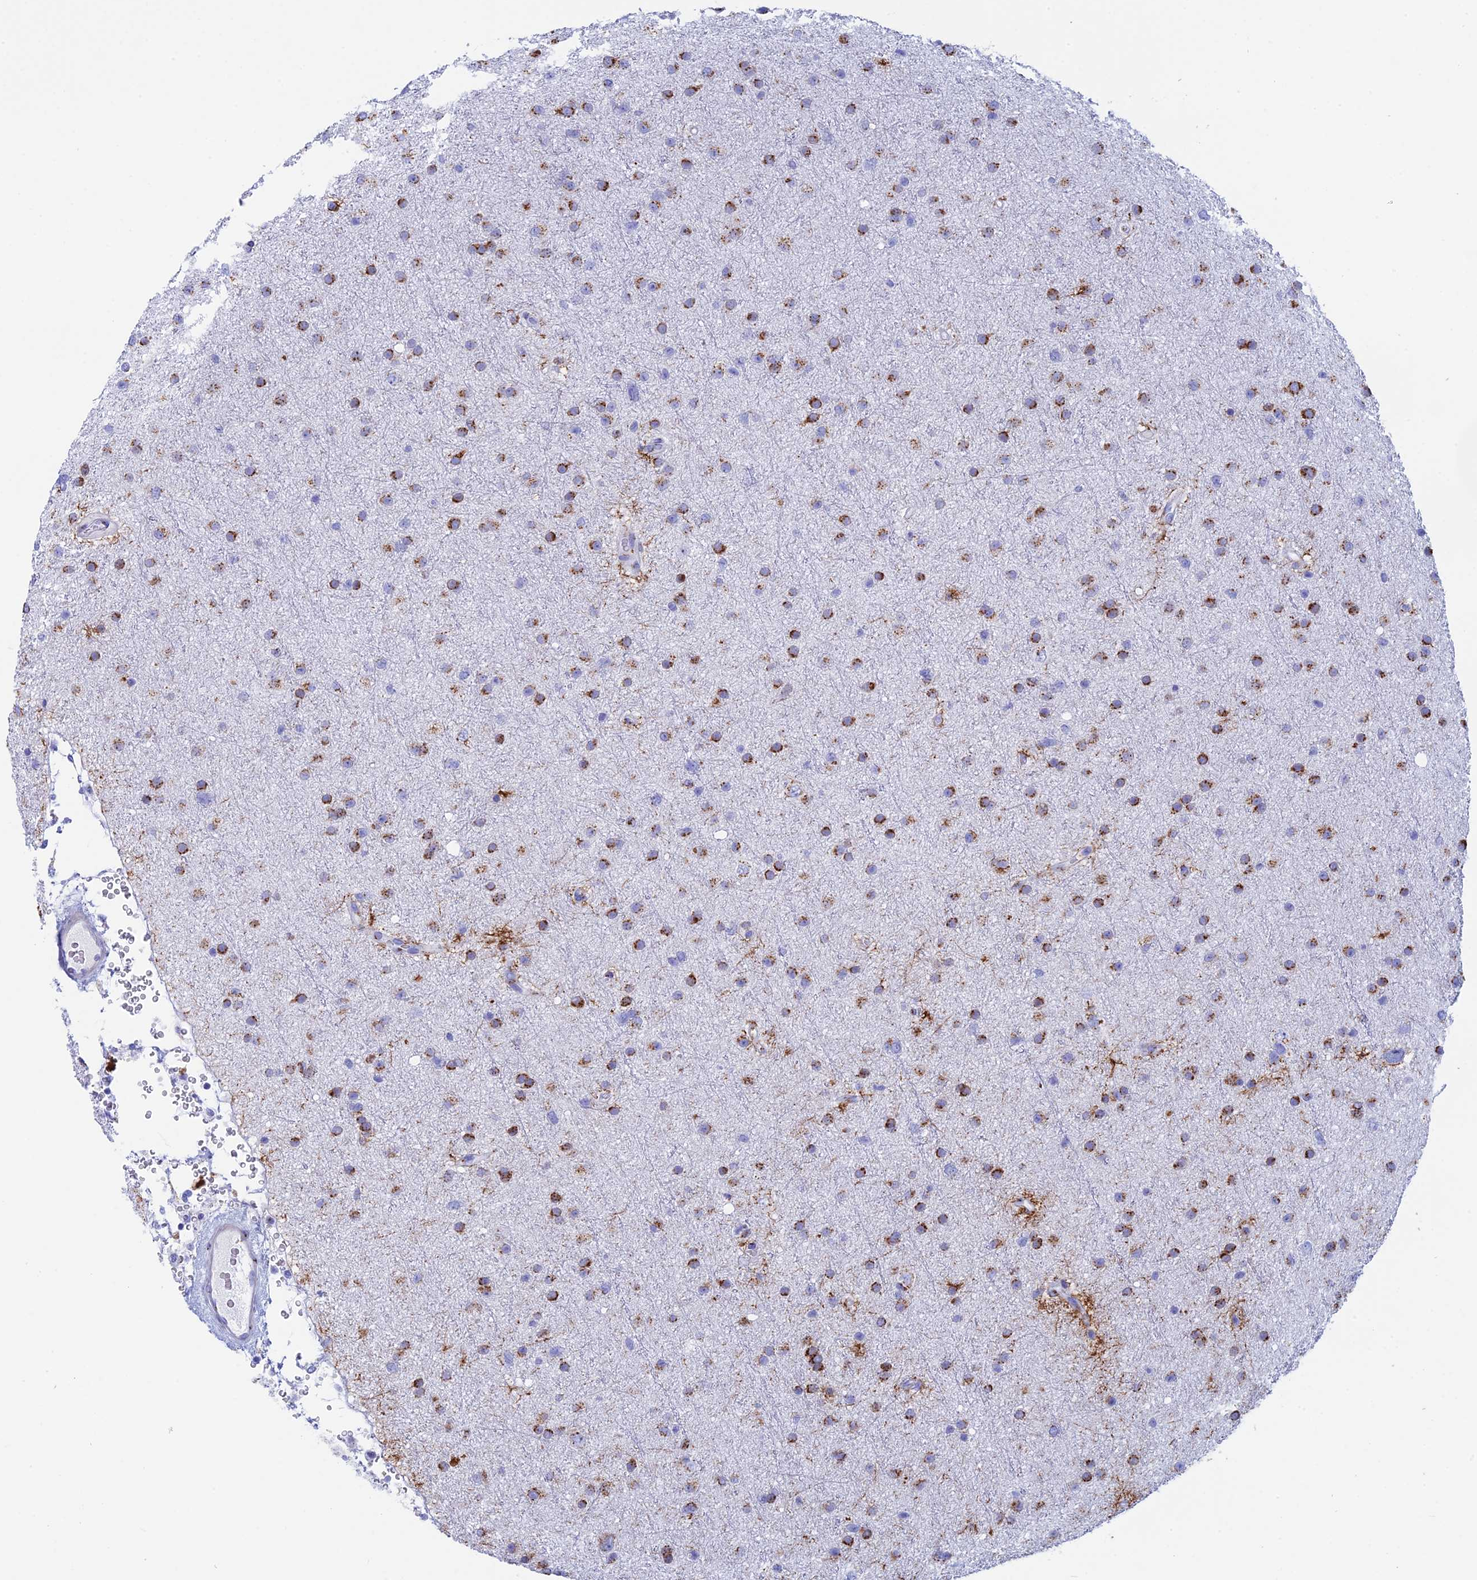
{"staining": {"intensity": "strong", "quantity": ">75%", "location": "cytoplasmic/membranous"}, "tissue": "glioma", "cell_type": "Tumor cells", "image_type": "cancer", "snomed": [{"axis": "morphology", "description": "Glioma, malignant, Low grade"}, {"axis": "topography", "description": "Cerebral cortex"}], "caption": "This micrograph exhibits immunohistochemistry staining of human malignant glioma (low-grade), with high strong cytoplasmic/membranous staining in approximately >75% of tumor cells.", "gene": "ERICH4", "patient": {"sex": "female", "age": 39}}